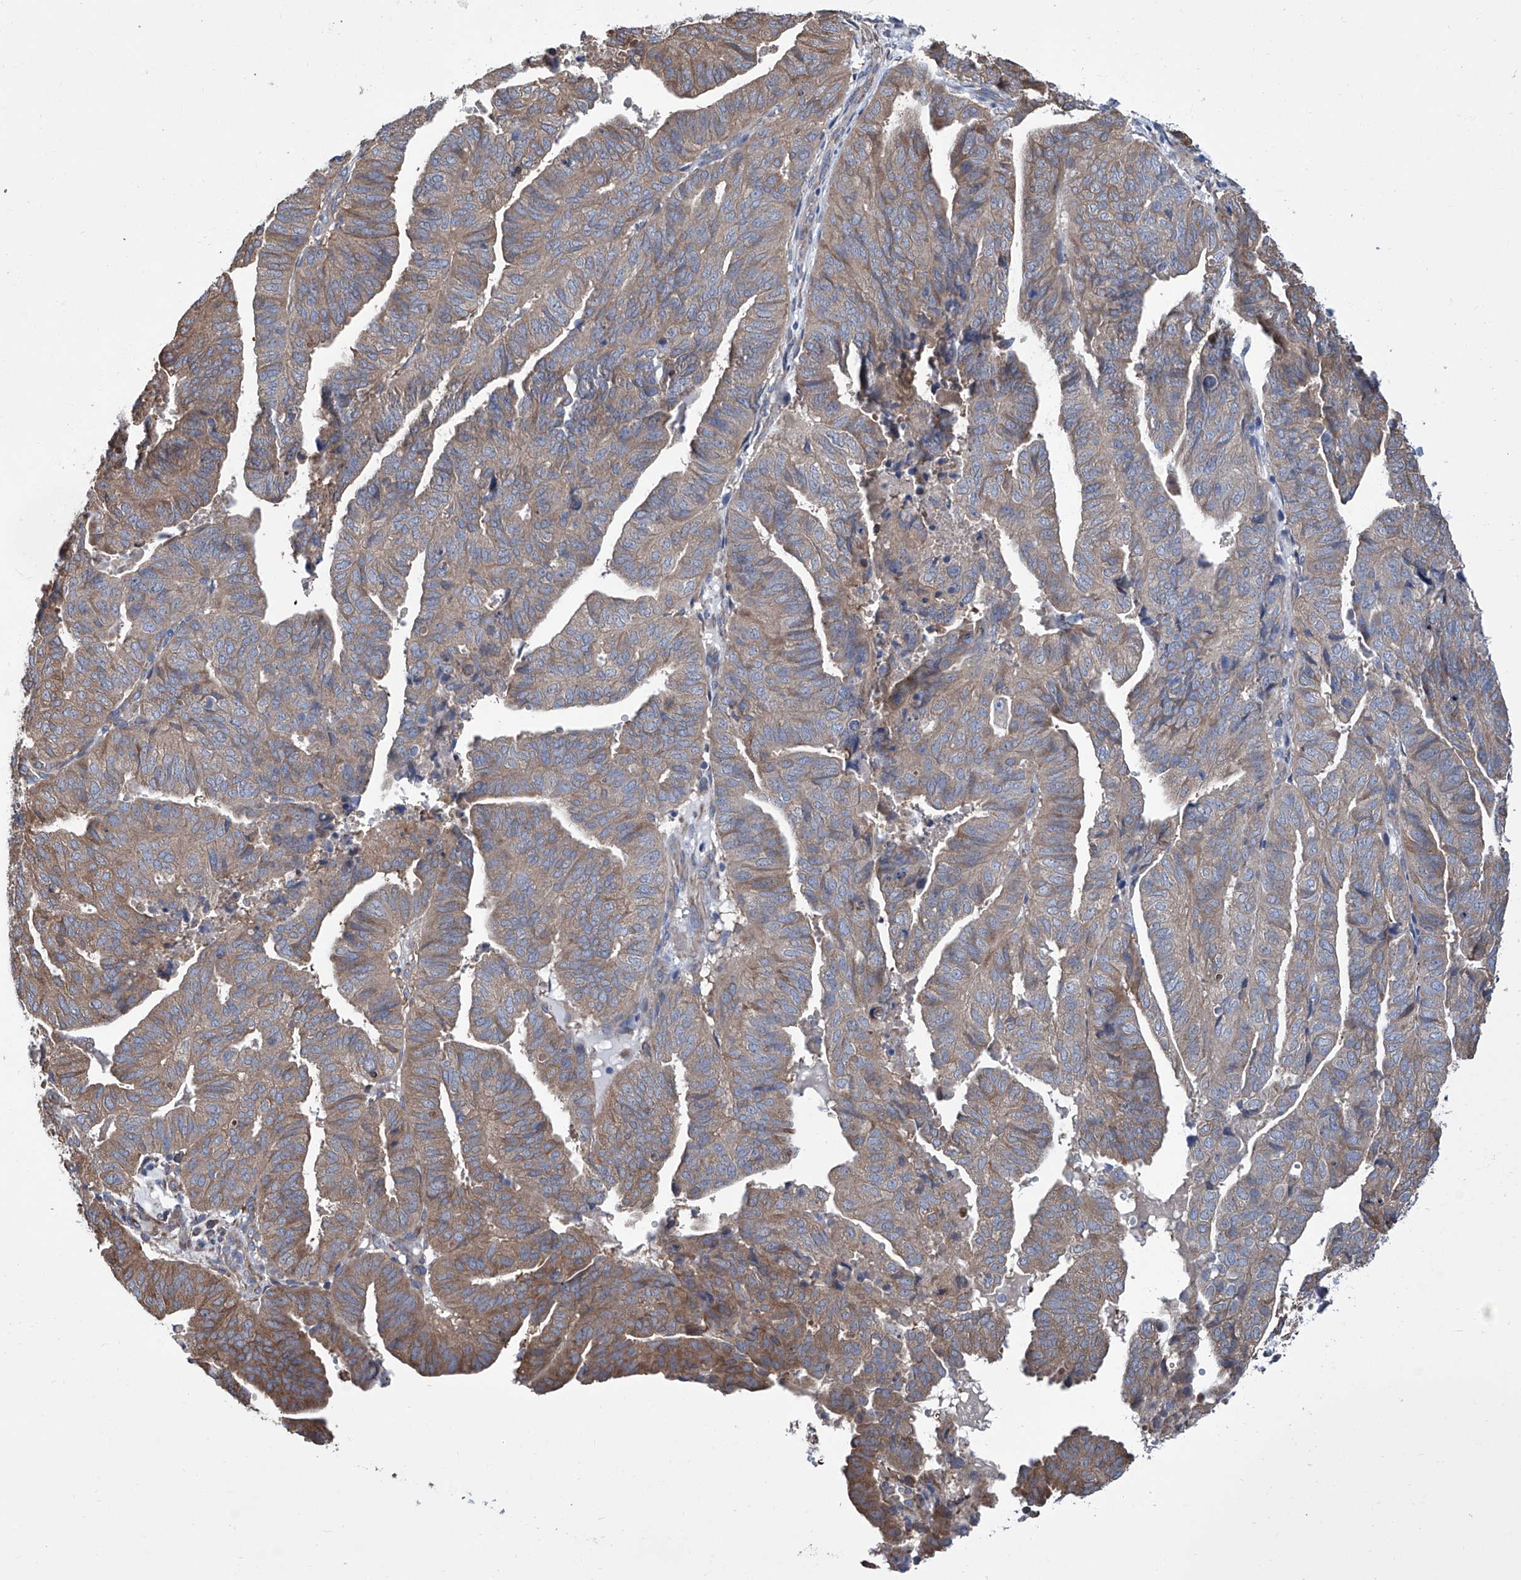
{"staining": {"intensity": "moderate", "quantity": ">75%", "location": "cytoplasmic/membranous"}, "tissue": "endometrial cancer", "cell_type": "Tumor cells", "image_type": "cancer", "snomed": [{"axis": "morphology", "description": "Adenocarcinoma, NOS"}, {"axis": "topography", "description": "Uterus"}], "caption": "Human endometrial cancer stained for a protein (brown) shows moderate cytoplasmic/membranous positive positivity in about >75% of tumor cells.", "gene": "SMS", "patient": {"sex": "female", "age": 77}}